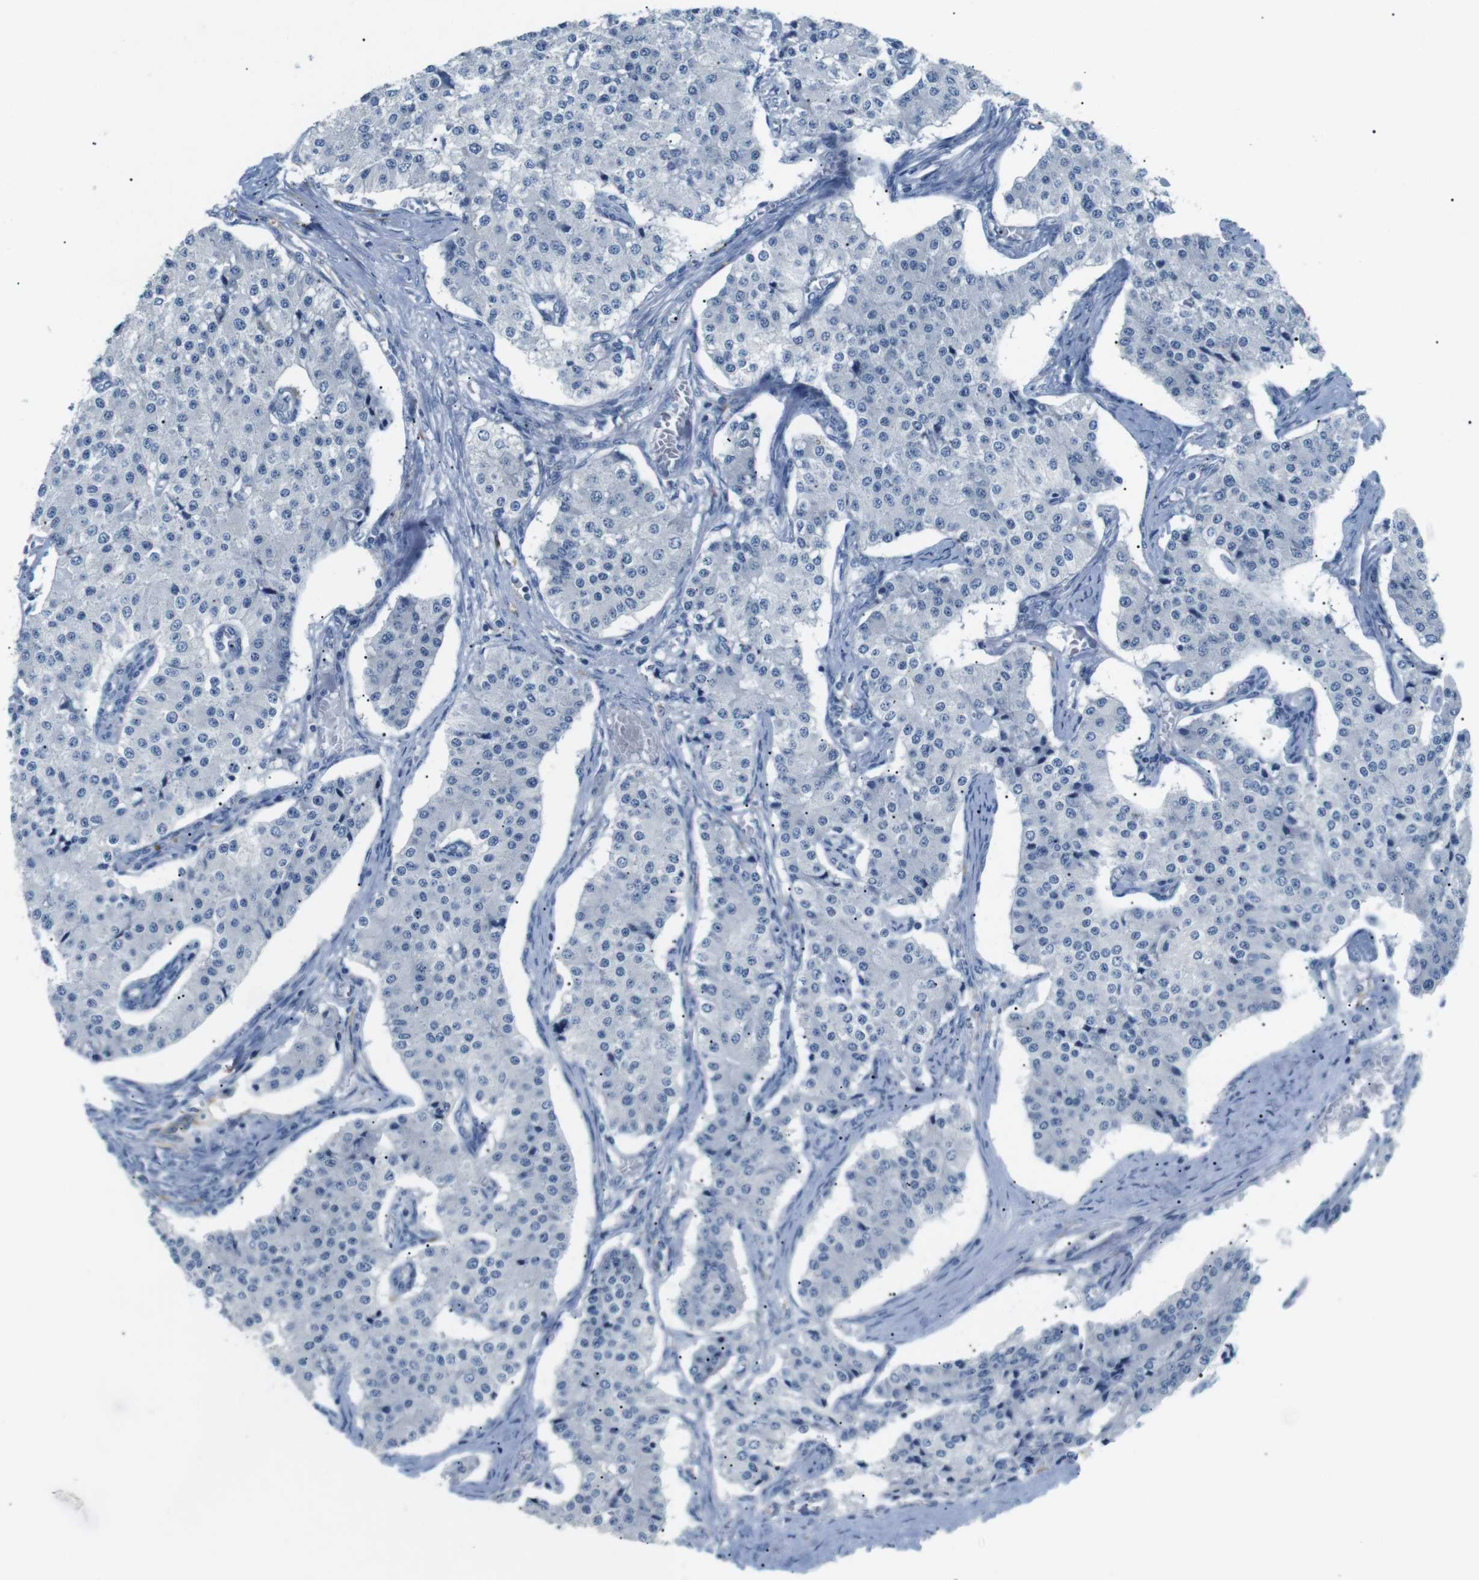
{"staining": {"intensity": "negative", "quantity": "none", "location": "none"}, "tissue": "carcinoid", "cell_type": "Tumor cells", "image_type": "cancer", "snomed": [{"axis": "morphology", "description": "Carcinoid, malignant, NOS"}, {"axis": "topography", "description": "Colon"}], "caption": "The micrograph reveals no significant positivity in tumor cells of malignant carcinoid.", "gene": "FCGRT", "patient": {"sex": "female", "age": 52}}